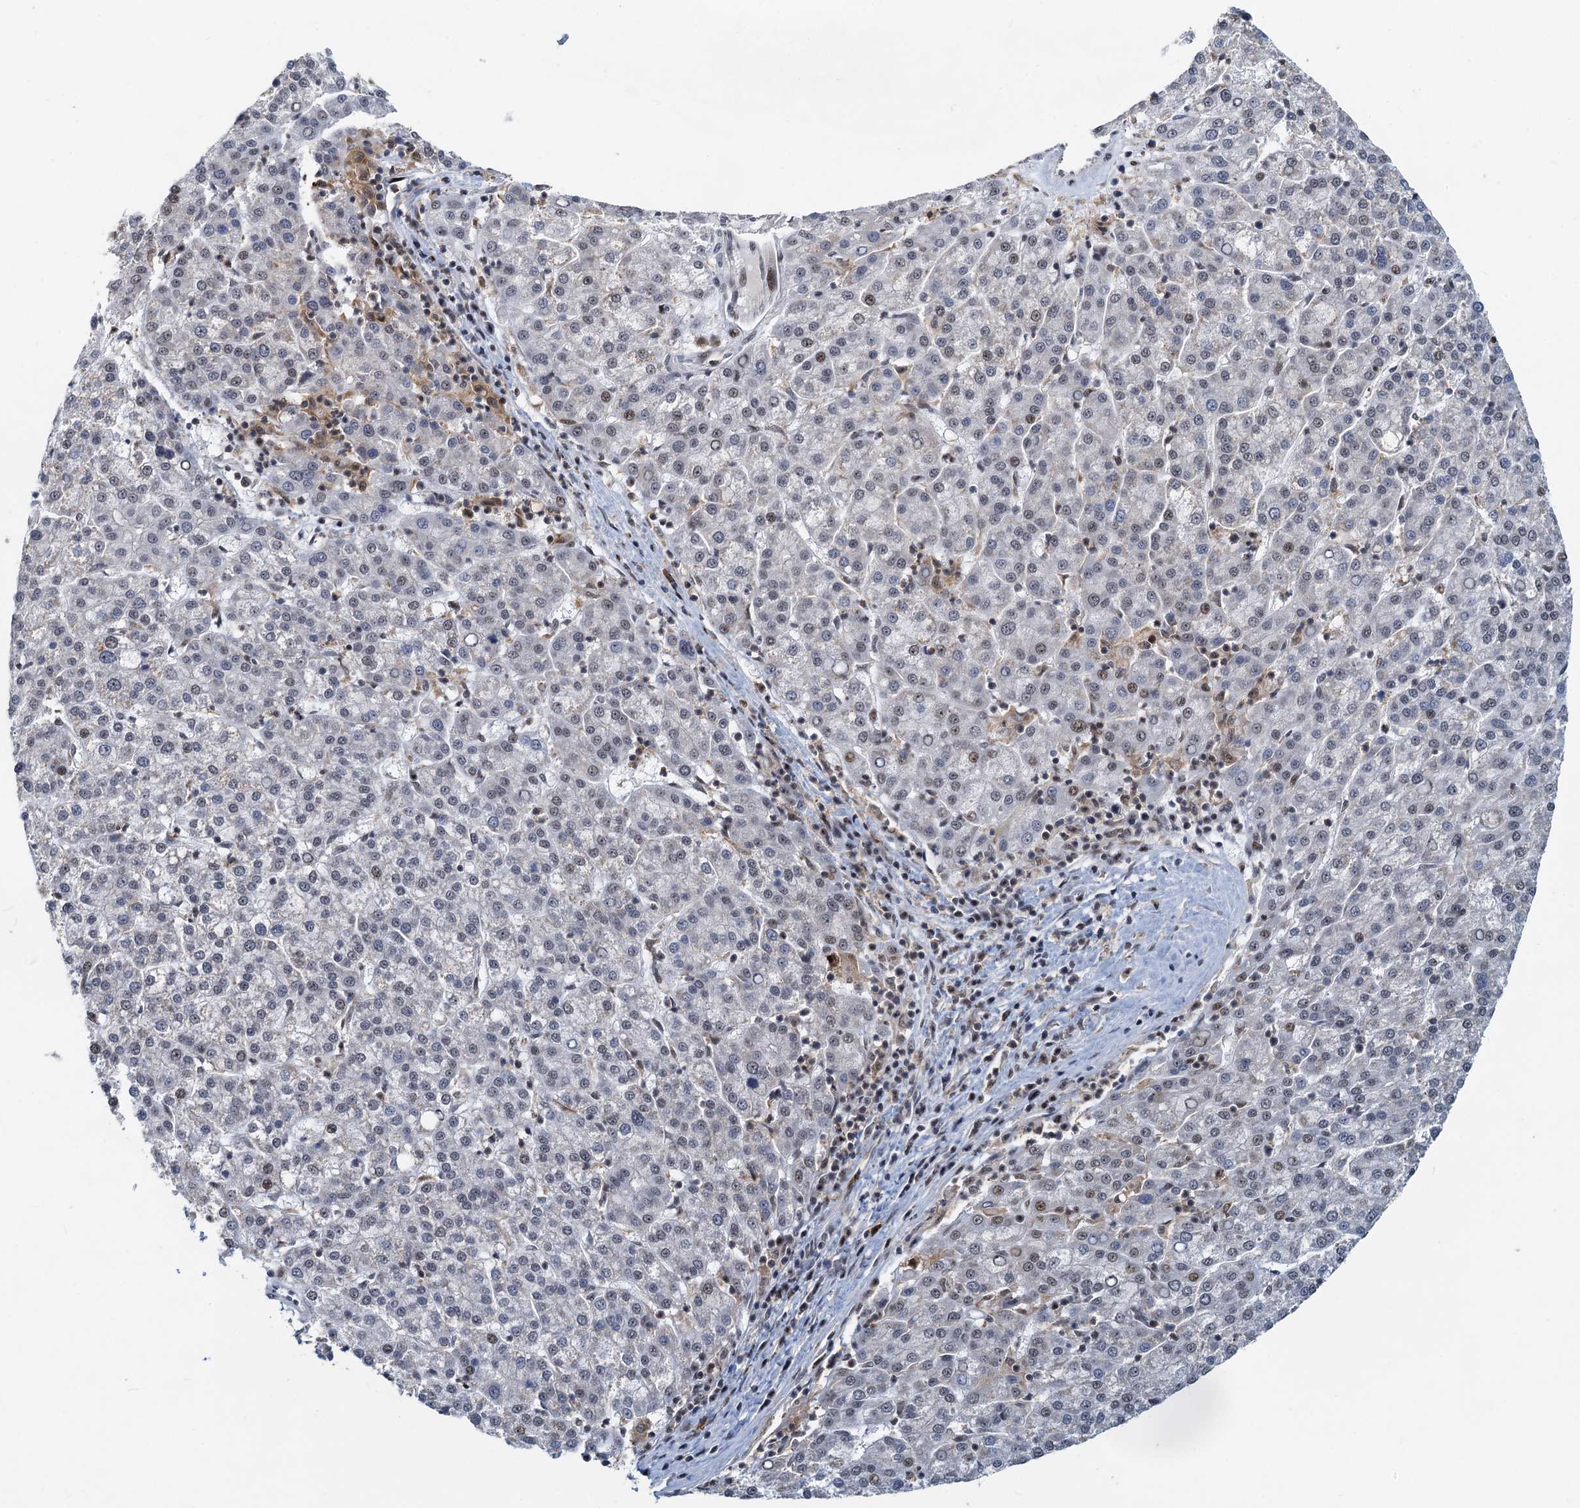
{"staining": {"intensity": "moderate", "quantity": "<25%", "location": "nuclear"}, "tissue": "liver cancer", "cell_type": "Tumor cells", "image_type": "cancer", "snomed": [{"axis": "morphology", "description": "Carcinoma, Hepatocellular, NOS"}, {"axis": "topography", "description": "Liver"}], "caption": "Immunohistochemical staining of liver cancer reveals low levels of moderate nuclear protein expression in approximately <25% of tumor cells.", "gene": "RBM26", "patient": {"sex": "female", "age": 58}}